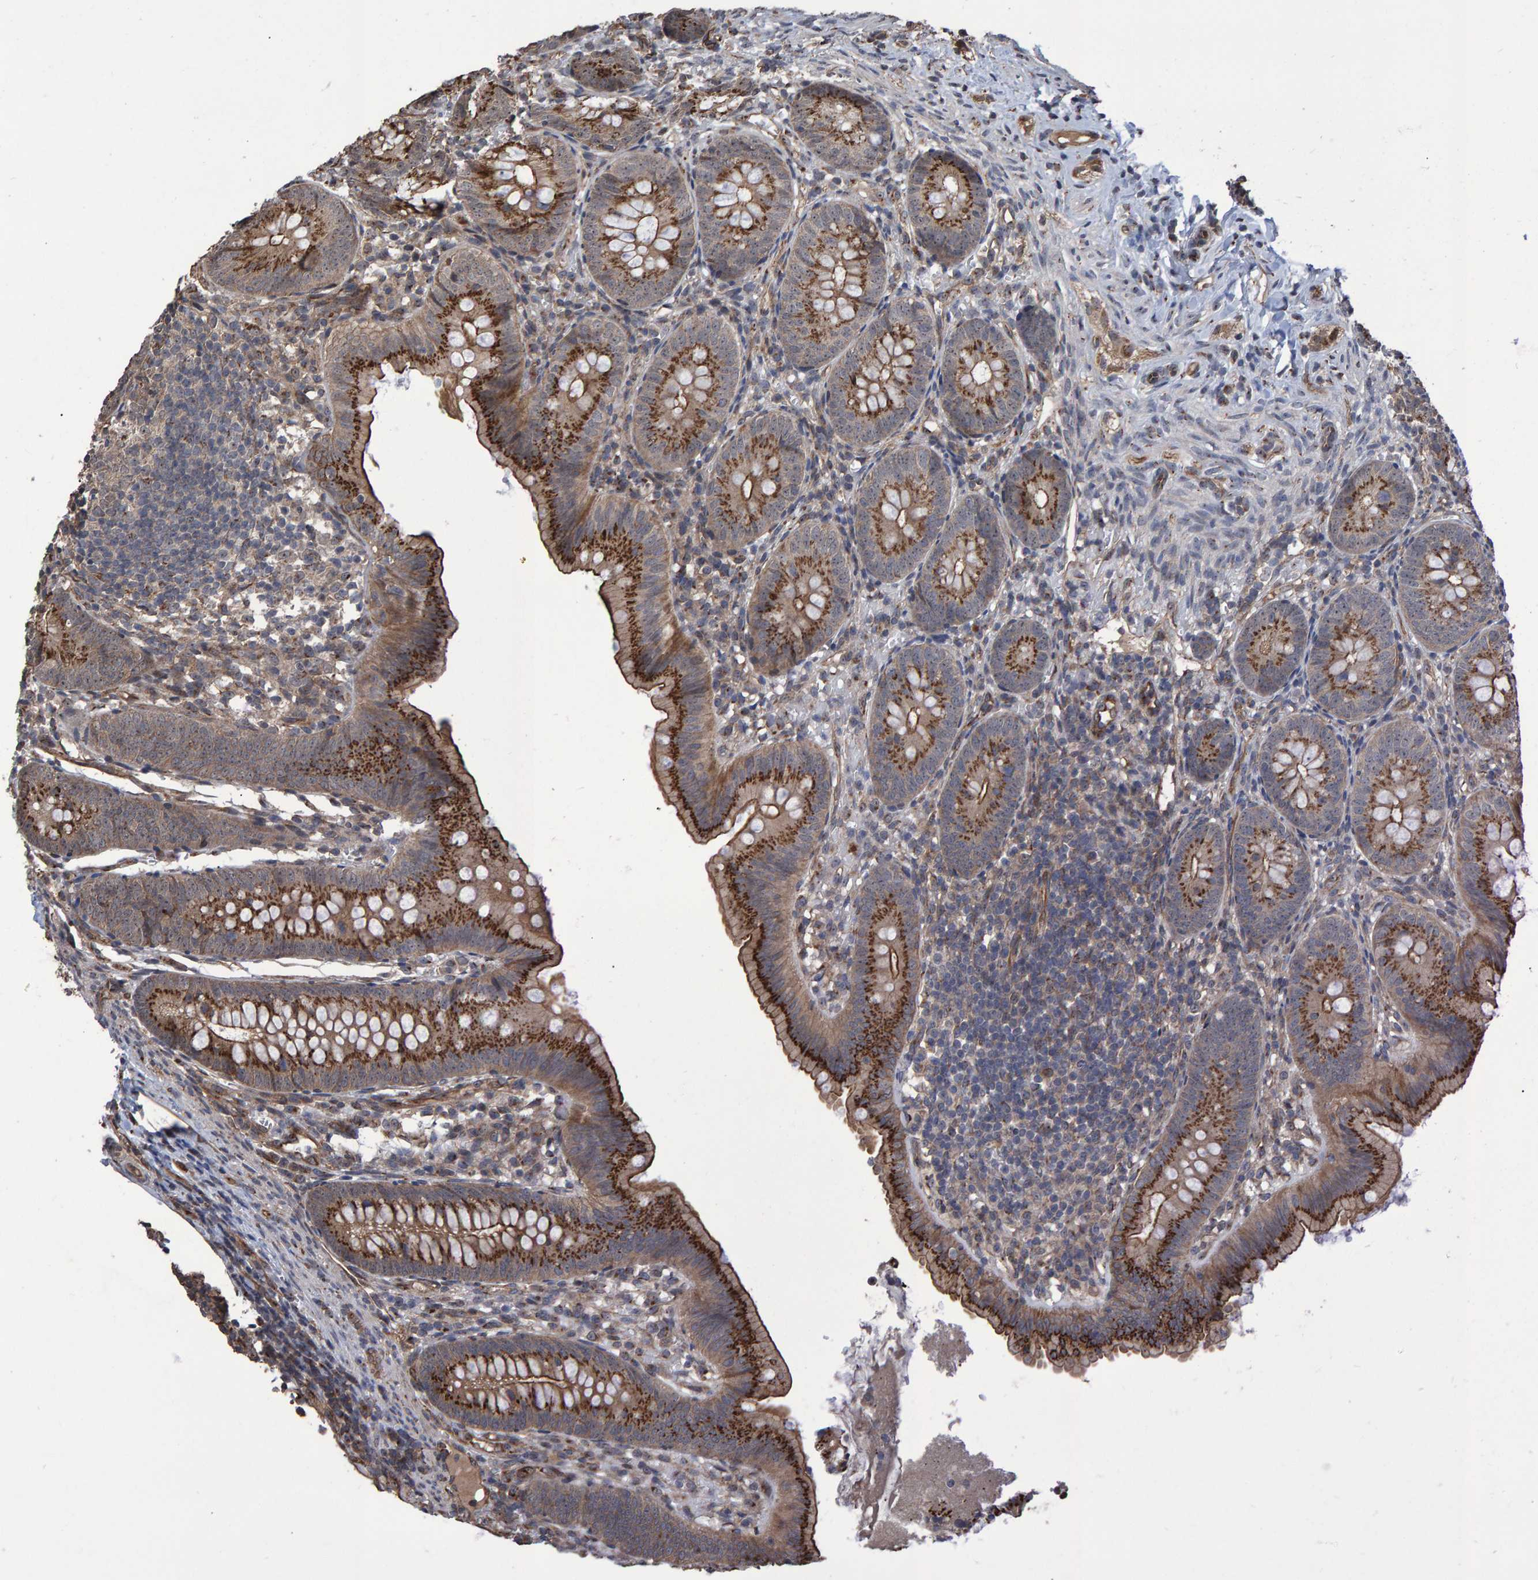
{"staining": {"intensity": "strong", "quantity": ">75%", "location": "cytoplasmic/membranous"}, "tissue": "appendix", "cell_type": "Glandular cells", "image_type": "normal", "snomed": [{"axis": "morphology", "description": "Normal tissue, NOS"}, {"axis": "topography", "description": "Appendix"}], "caption": "An image showing strong cytoplasmic/membranous expression in approximately >75% of glandular cells in benign appendix, as visualized by brown immunohistochemical staining.", "gene": "TRIM68", "patient": {"sex": "male", "age": 1}}